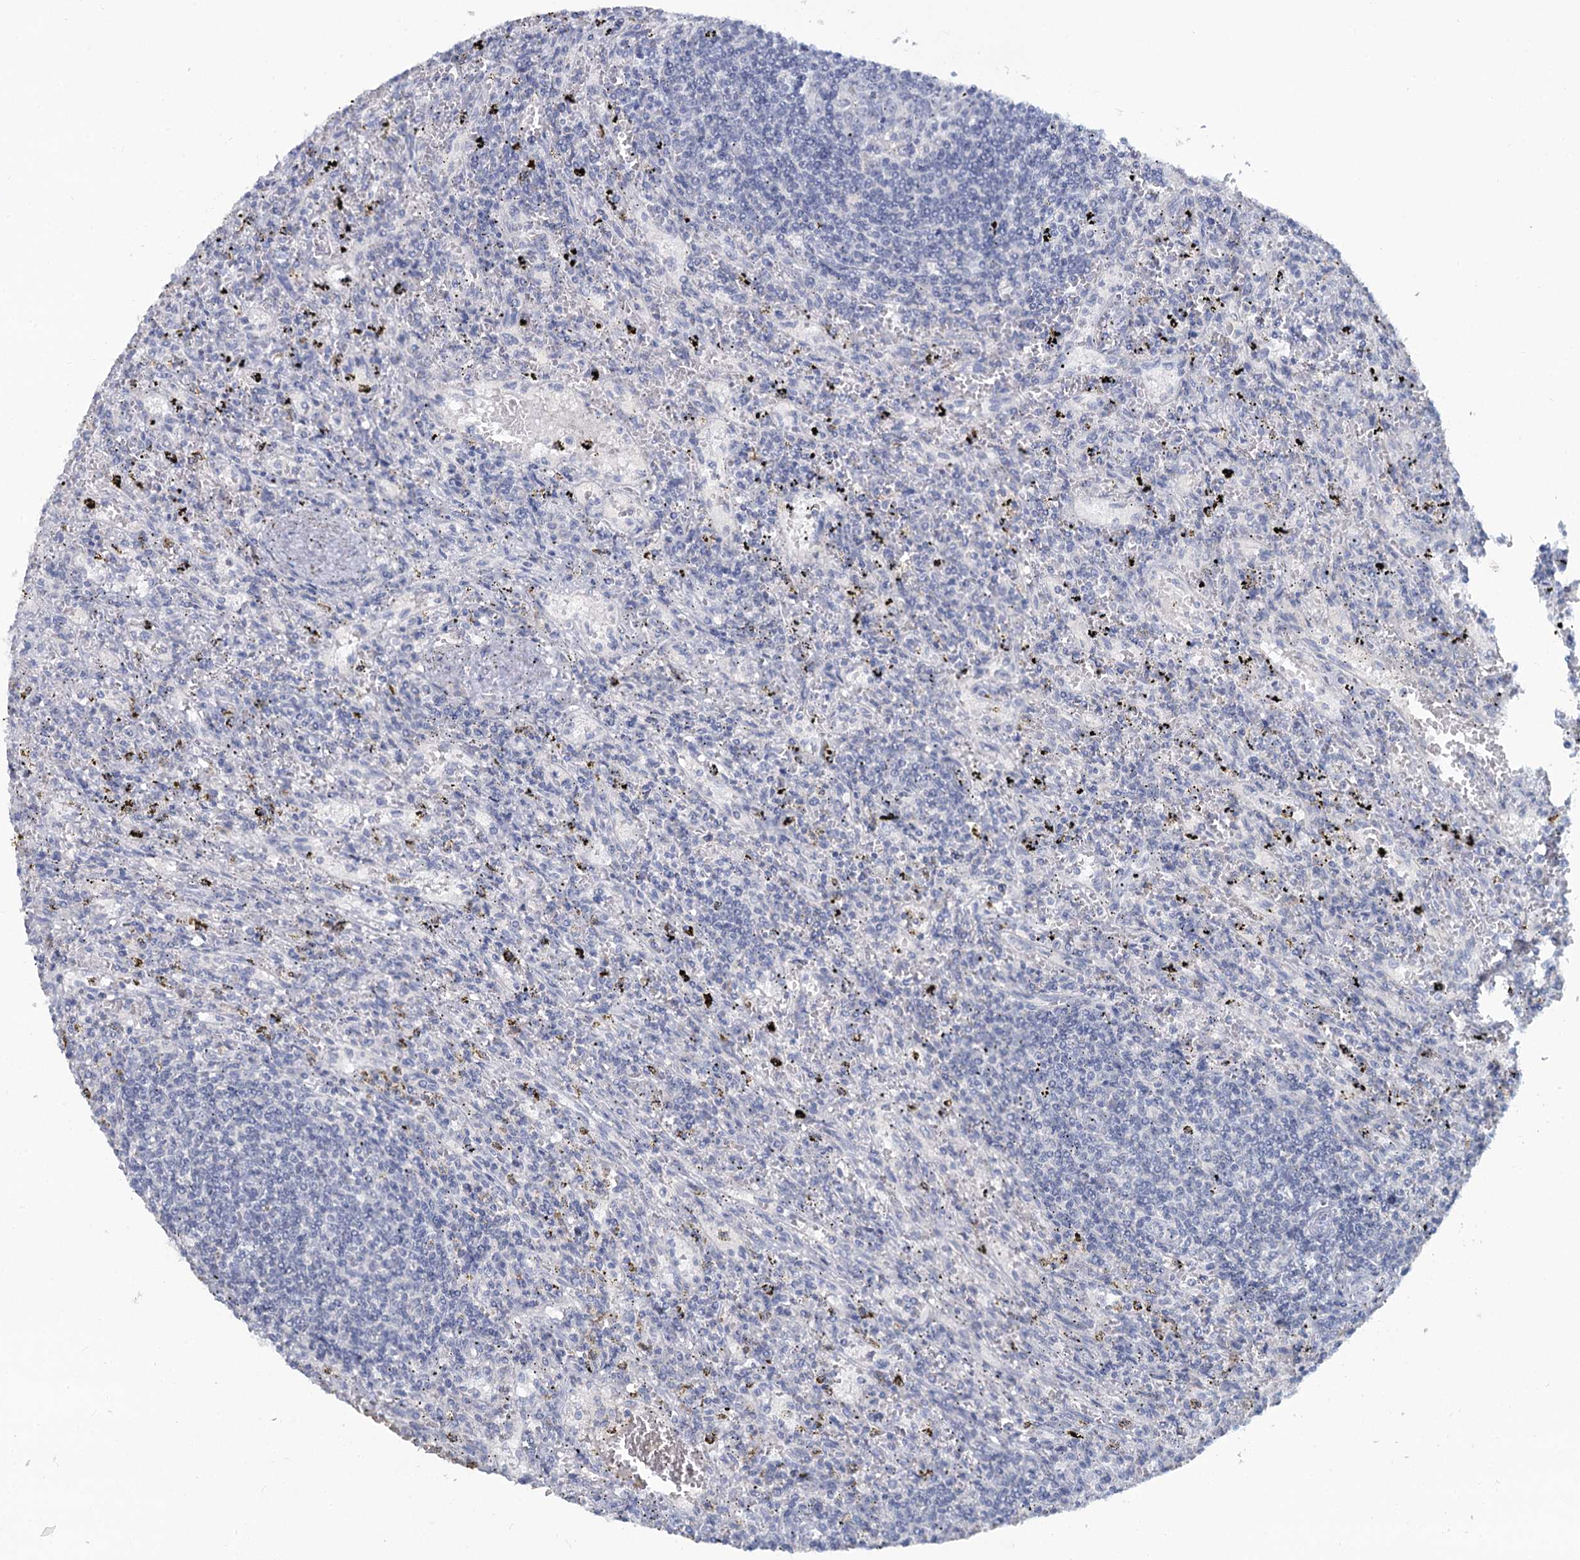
{"staining": {"intensity": "negative", "quantity": "none", "location": "none"}, "tissue": "lymphoma", "cell_type": "Tumor cells", "image_type": "cancer", "snomed": [{"axis": "morphology", "description": "Malignant lymphoma, non-Hodgkin's type, Low grade"}, {"axis": "topography", "description": "Spleen"}], "caption": "Immunohistochemical staining of low-grade malignant lymphoma, non-Hodgkin's type demonstrates no significant staining in tumor cells.", "gene": "CHGA", "patient": {"sex": "male", "age": 76}}